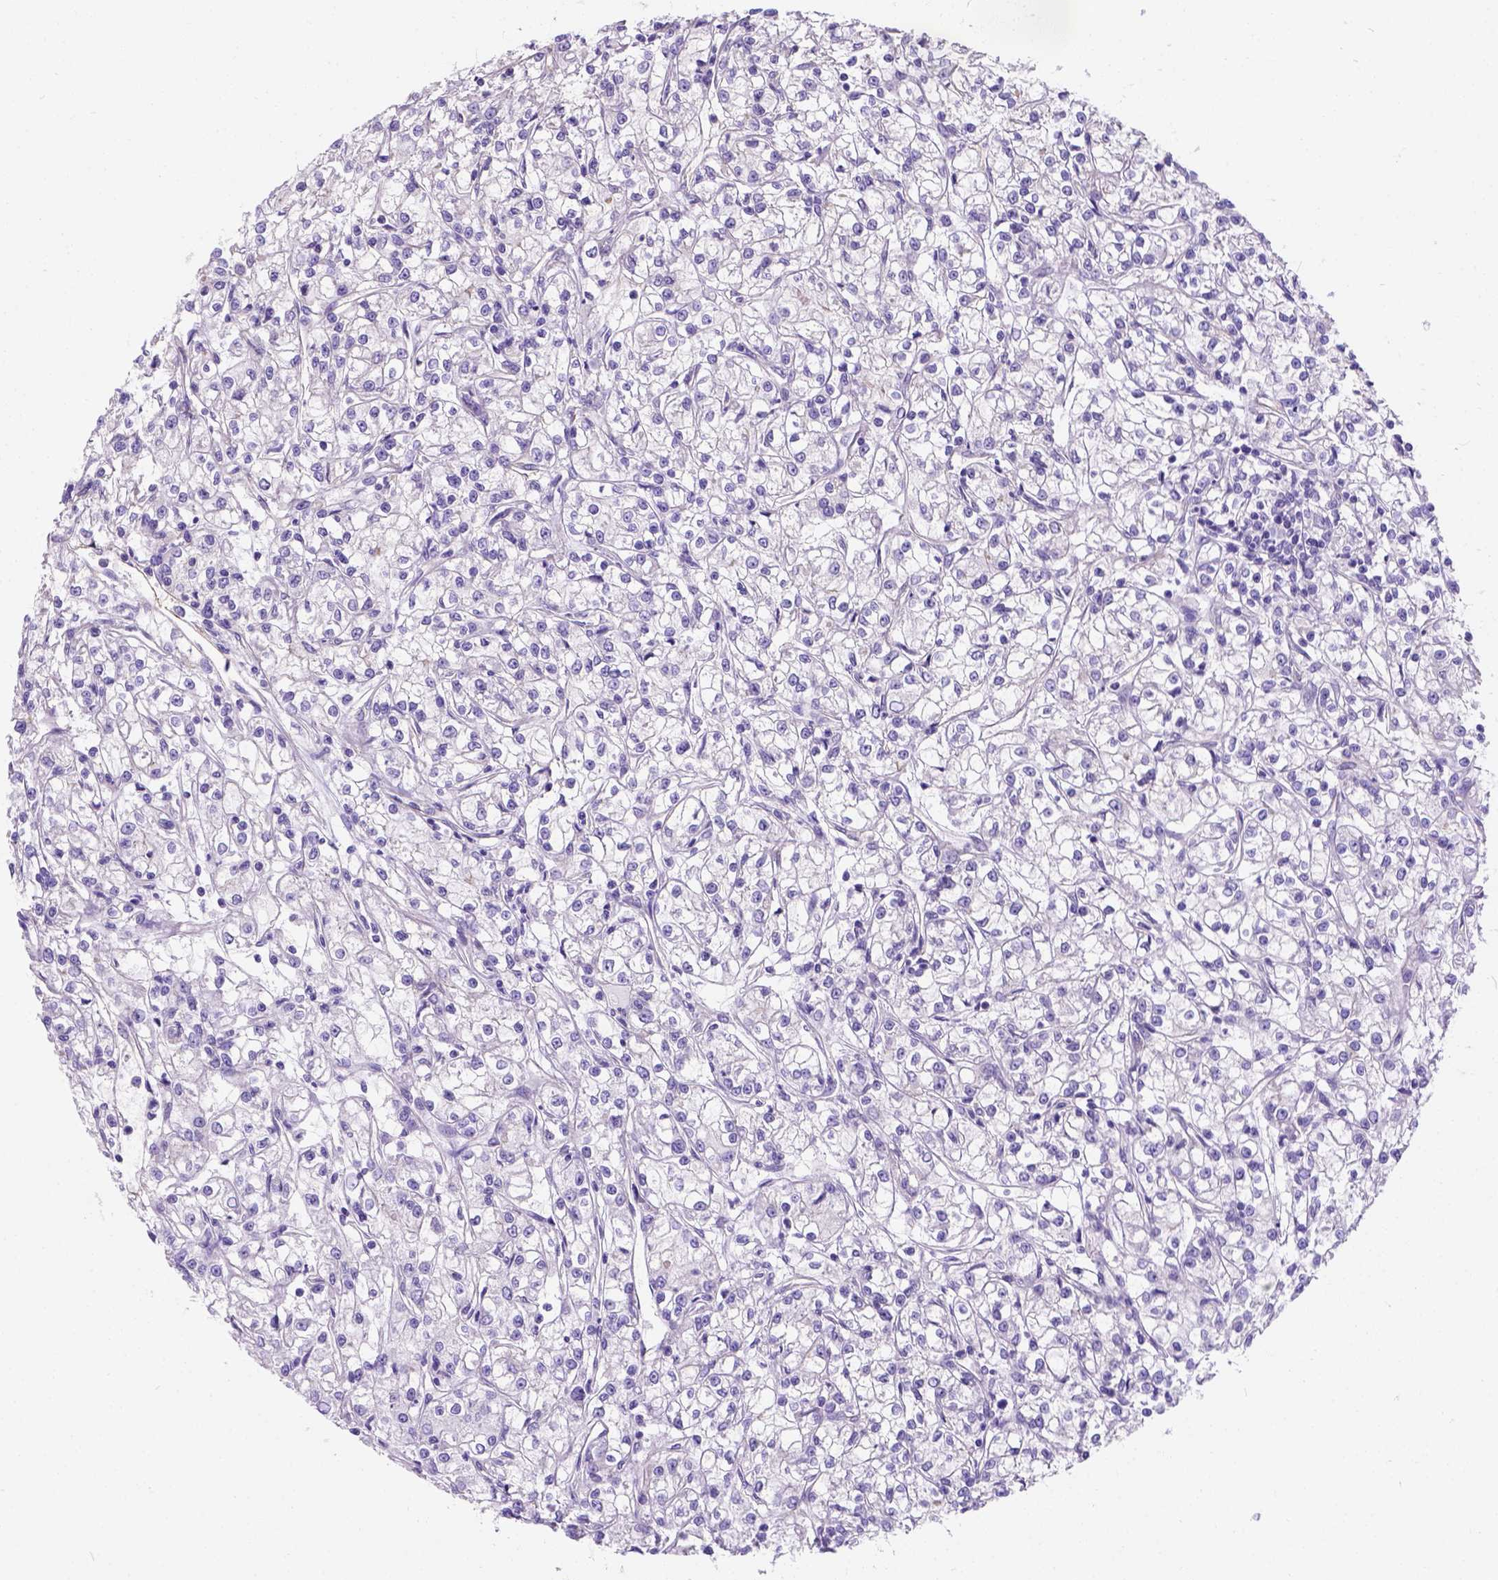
{"staining": {"intensity": "negative", "quantity": "none", "location": "none"}, "tissue": "renal cancer", "cell_type": "Tumor cells", "image_type": "cancer", "snomed": [{"axis": "morphology", "description": "Adenocarcinoma, NOS"}, {"axis": "topography", "description": "Kidney"}], "caption": "A high-resolution image shows IHC staining of renal cancer, which demonstrates no significant expression in tumor cells.", "gene": "PHF7", "patient": {"sex": "female", "age": 59}}